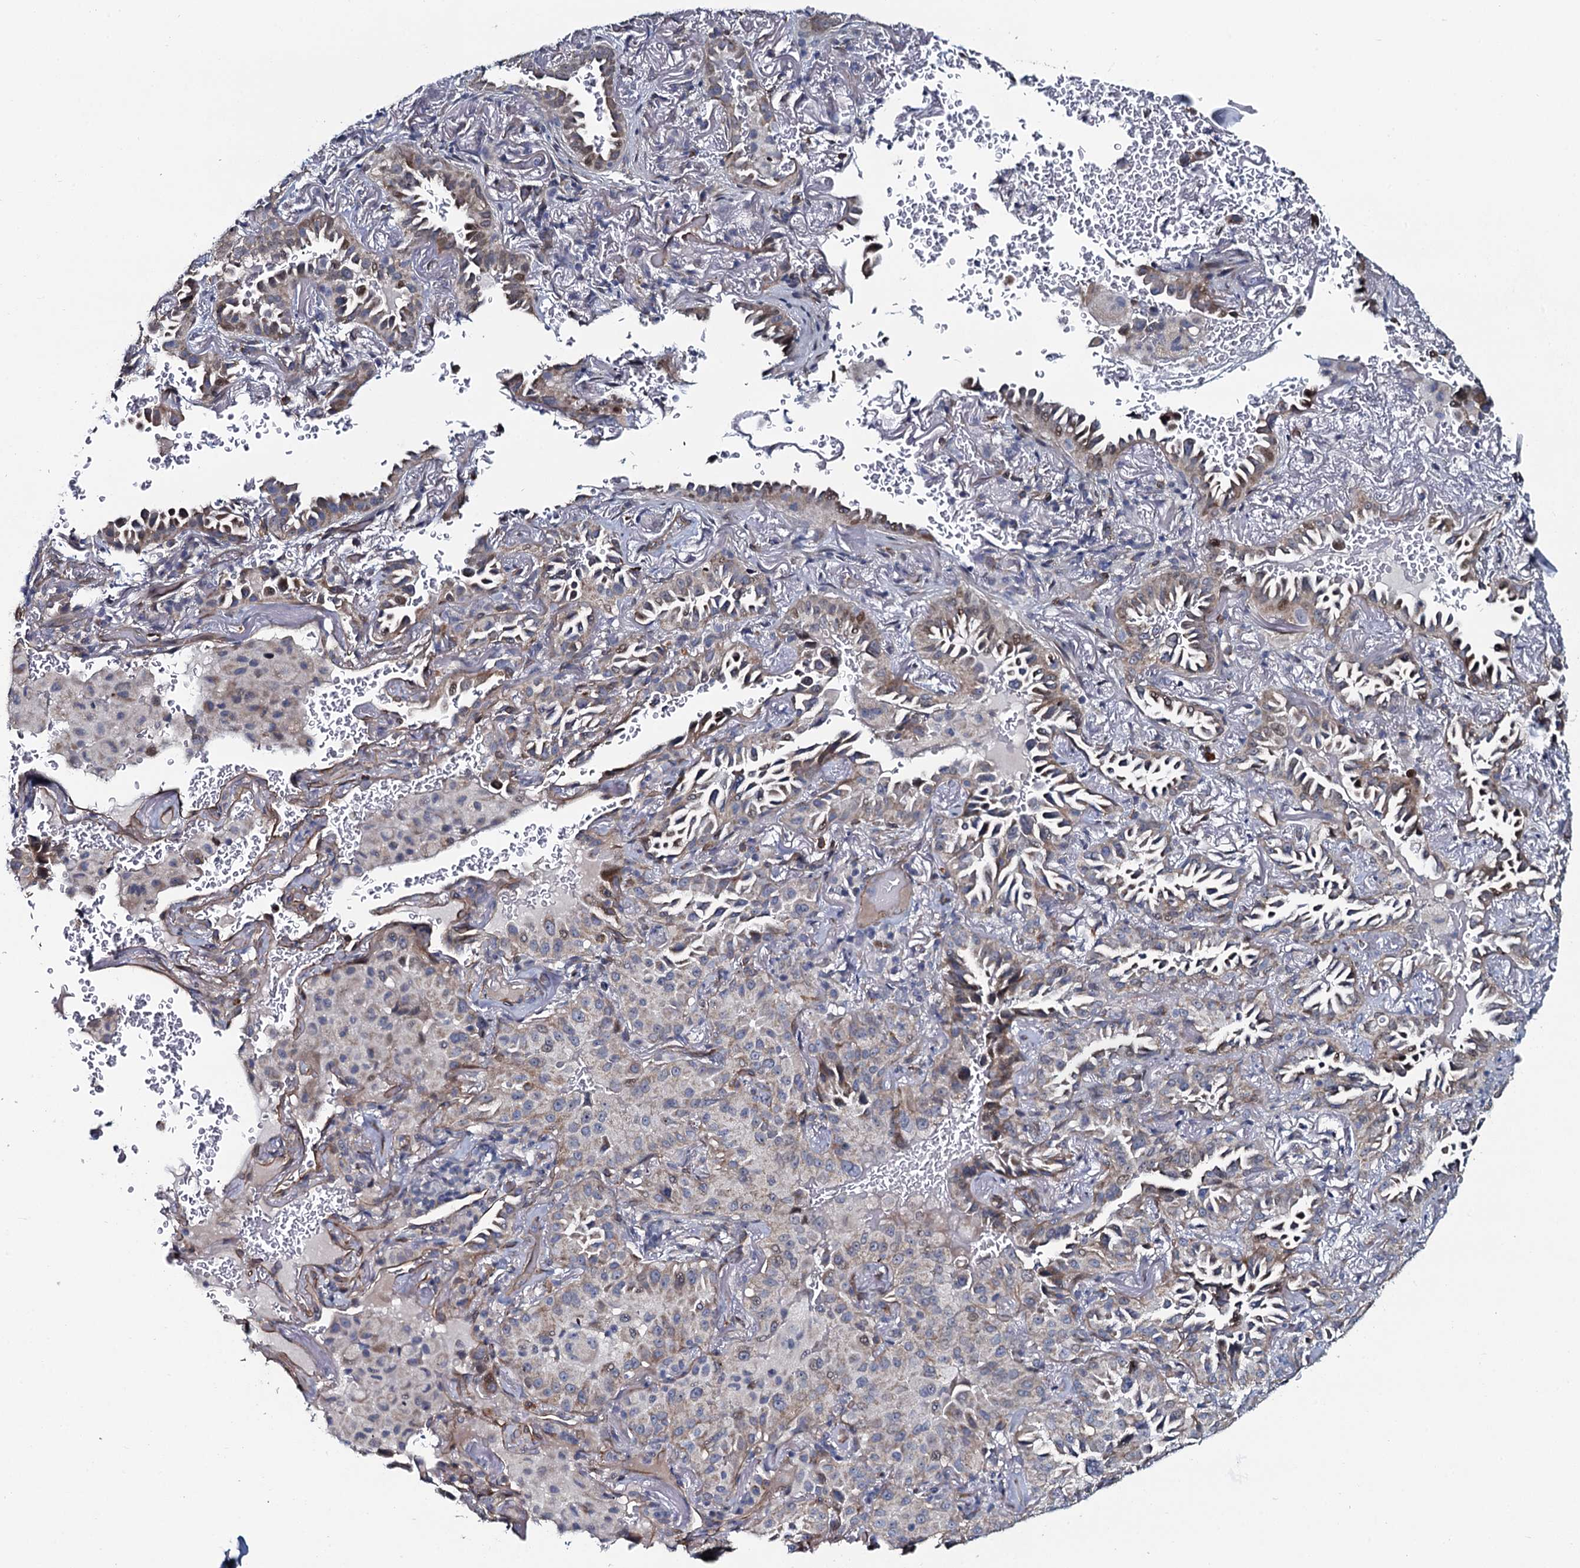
{"staining": {"intensity": "weak", "quantity": "25%-75%", "location": "cytoplasmic/membranous"}, "tissue": "lung cancer", "cell_type": "Tumor cells", "image_type": "cancer", "snomed": [{"axis": "morphology", "description": "Adenocarcinoma, NOS"}, {"axis": "topography", "description": "Lung"}], "caption": "Protein staining by immunohistochemistry (IHC) demonstrates weak cytoplasmic/membranous expression in about 25%-75% of tumor cells in adenocarcinoma (lung).", "gene": "KCTD4", "patient": {"sex": "female", "age": 69}}